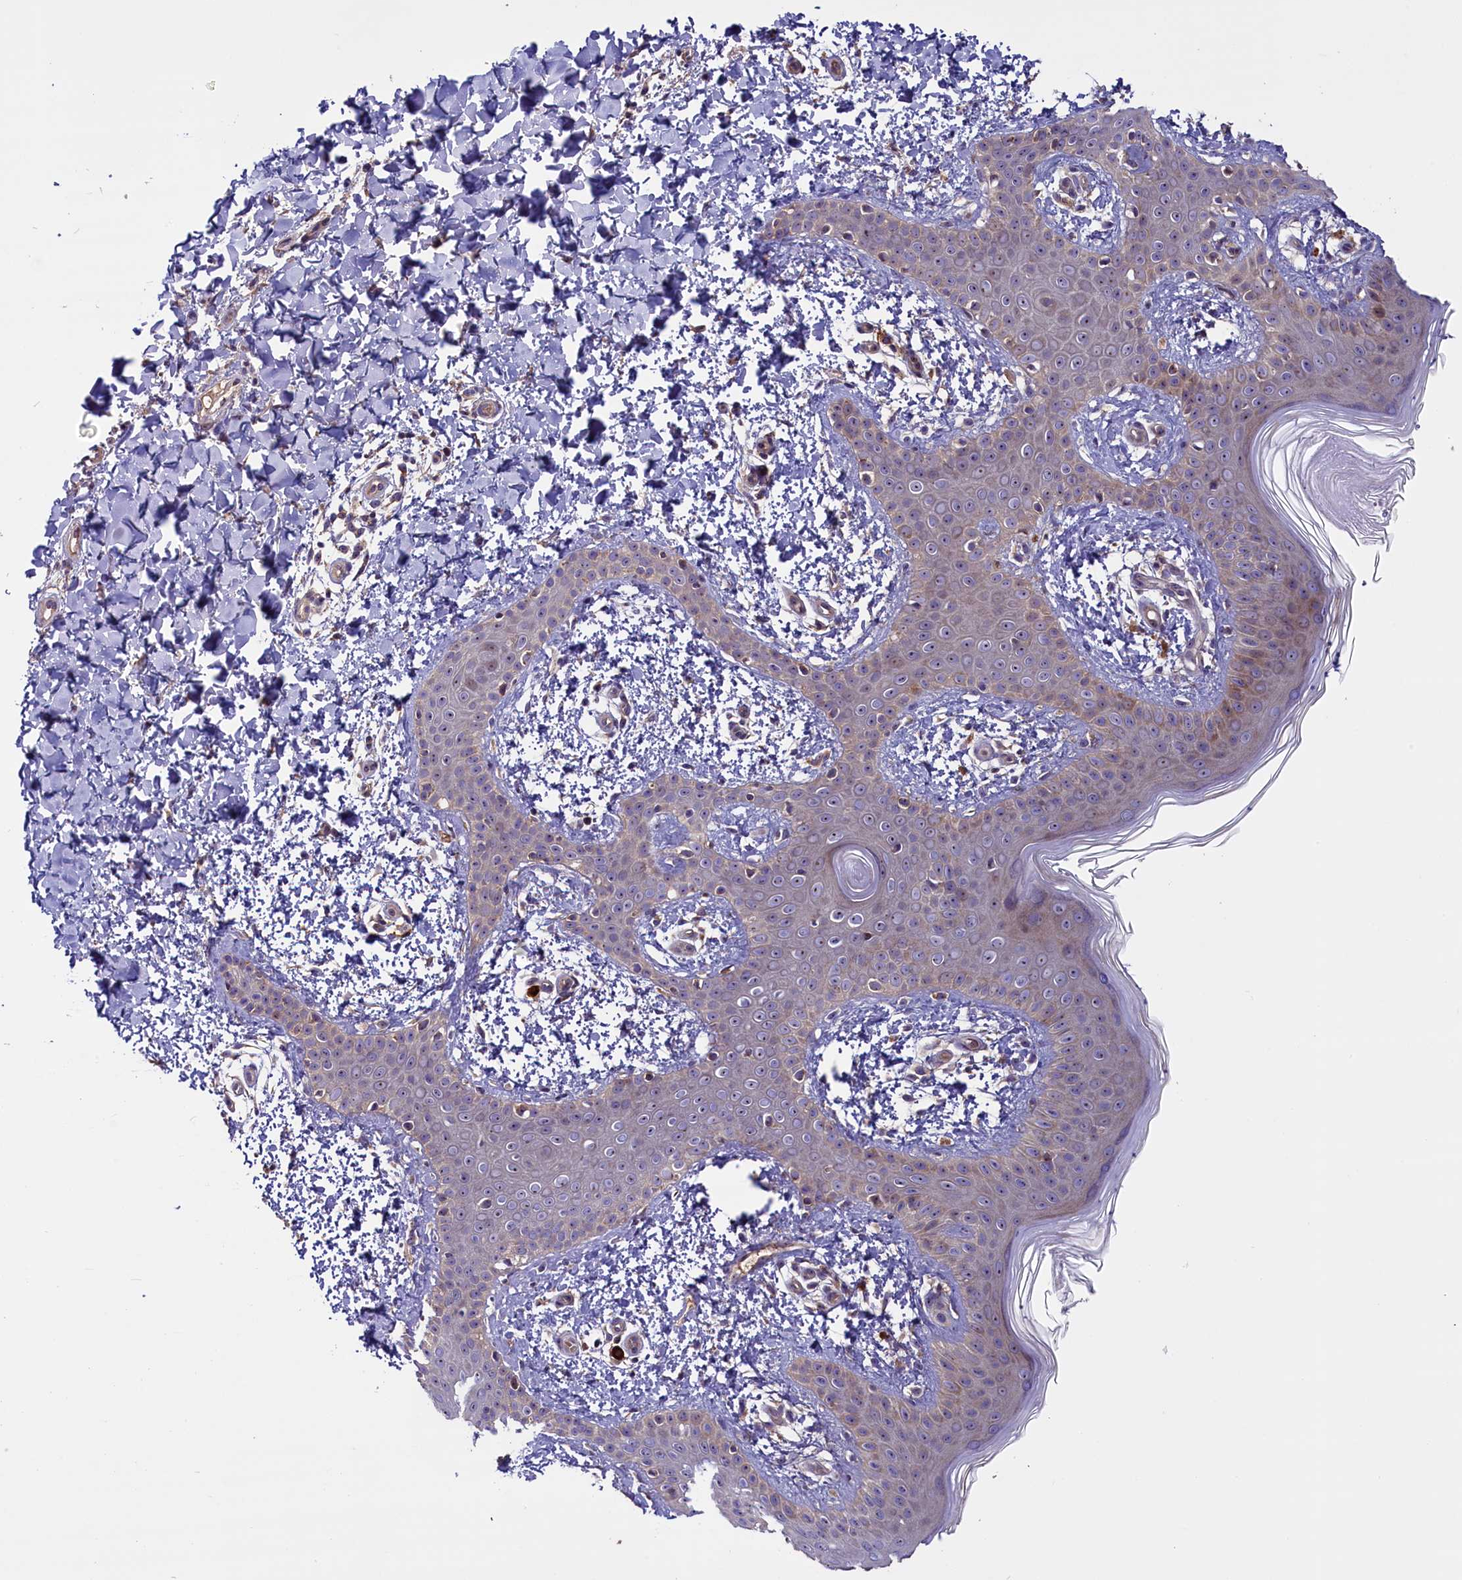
{"staining": {"intensity": "weak", "quantity": ">75%", "location": "cytoplasmic/membranous"}, "tissue": "skin", "cell_type": "Fibroblasts", "image_type": "normal", "snomed": [{"axis": "morphology", "description": "Normal tissue, NOS"}, {"axis": "topography", "description": "Skin"}], "caption": "Immunohistochemistry of normal human skin reveals low levels of weak cytoplasmic/membranous expression in about >75% of fibroblasts. (DAB (3,3'-diaminobenzidine) IHC with brightfield microscopy, high magnification).", "gene": "FRY", "patient": {"sex": "male", "age": 36}}